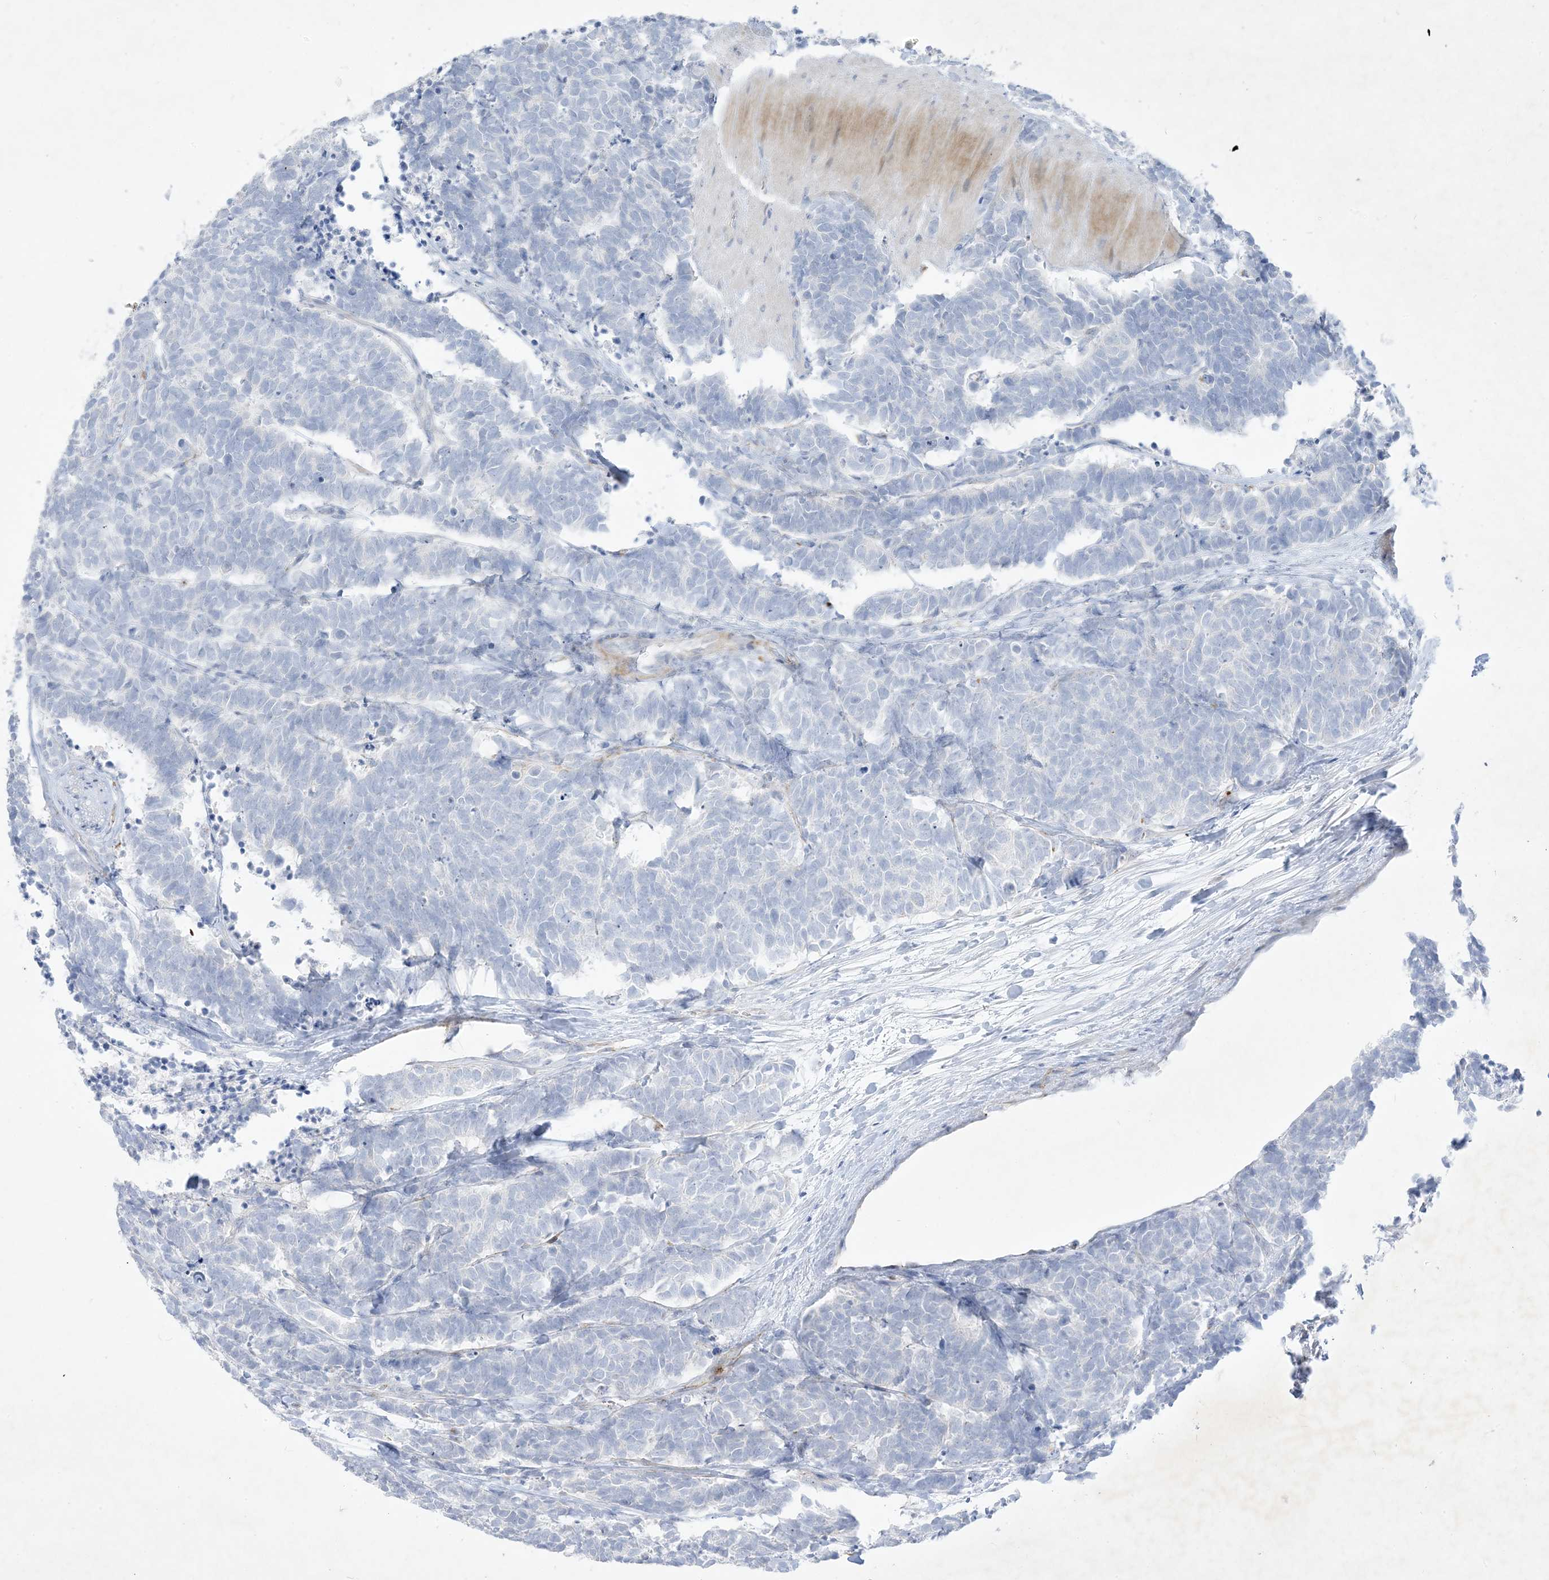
{"staining": {"intensity": "negative", "quantity": "none", "location": "none"}, "tissue": "carcinoid", "cell_type": "Tumor cells", "image_type": "cancer", "snomed": [{"axis": "morphology", "description": "Carcinoma, NOS"}, {"axis": "morphology", "description": "Carcinoid, malignant, NOS"}, {"axis": "topography", "description": "Urinary bladder"}], "caption": "Immunohistochemical staining of carcinoma exhibits no significant positivity in tumor cells.", "gene": "B3GNT7", "patient": {"sex": "male", "age": 57}}